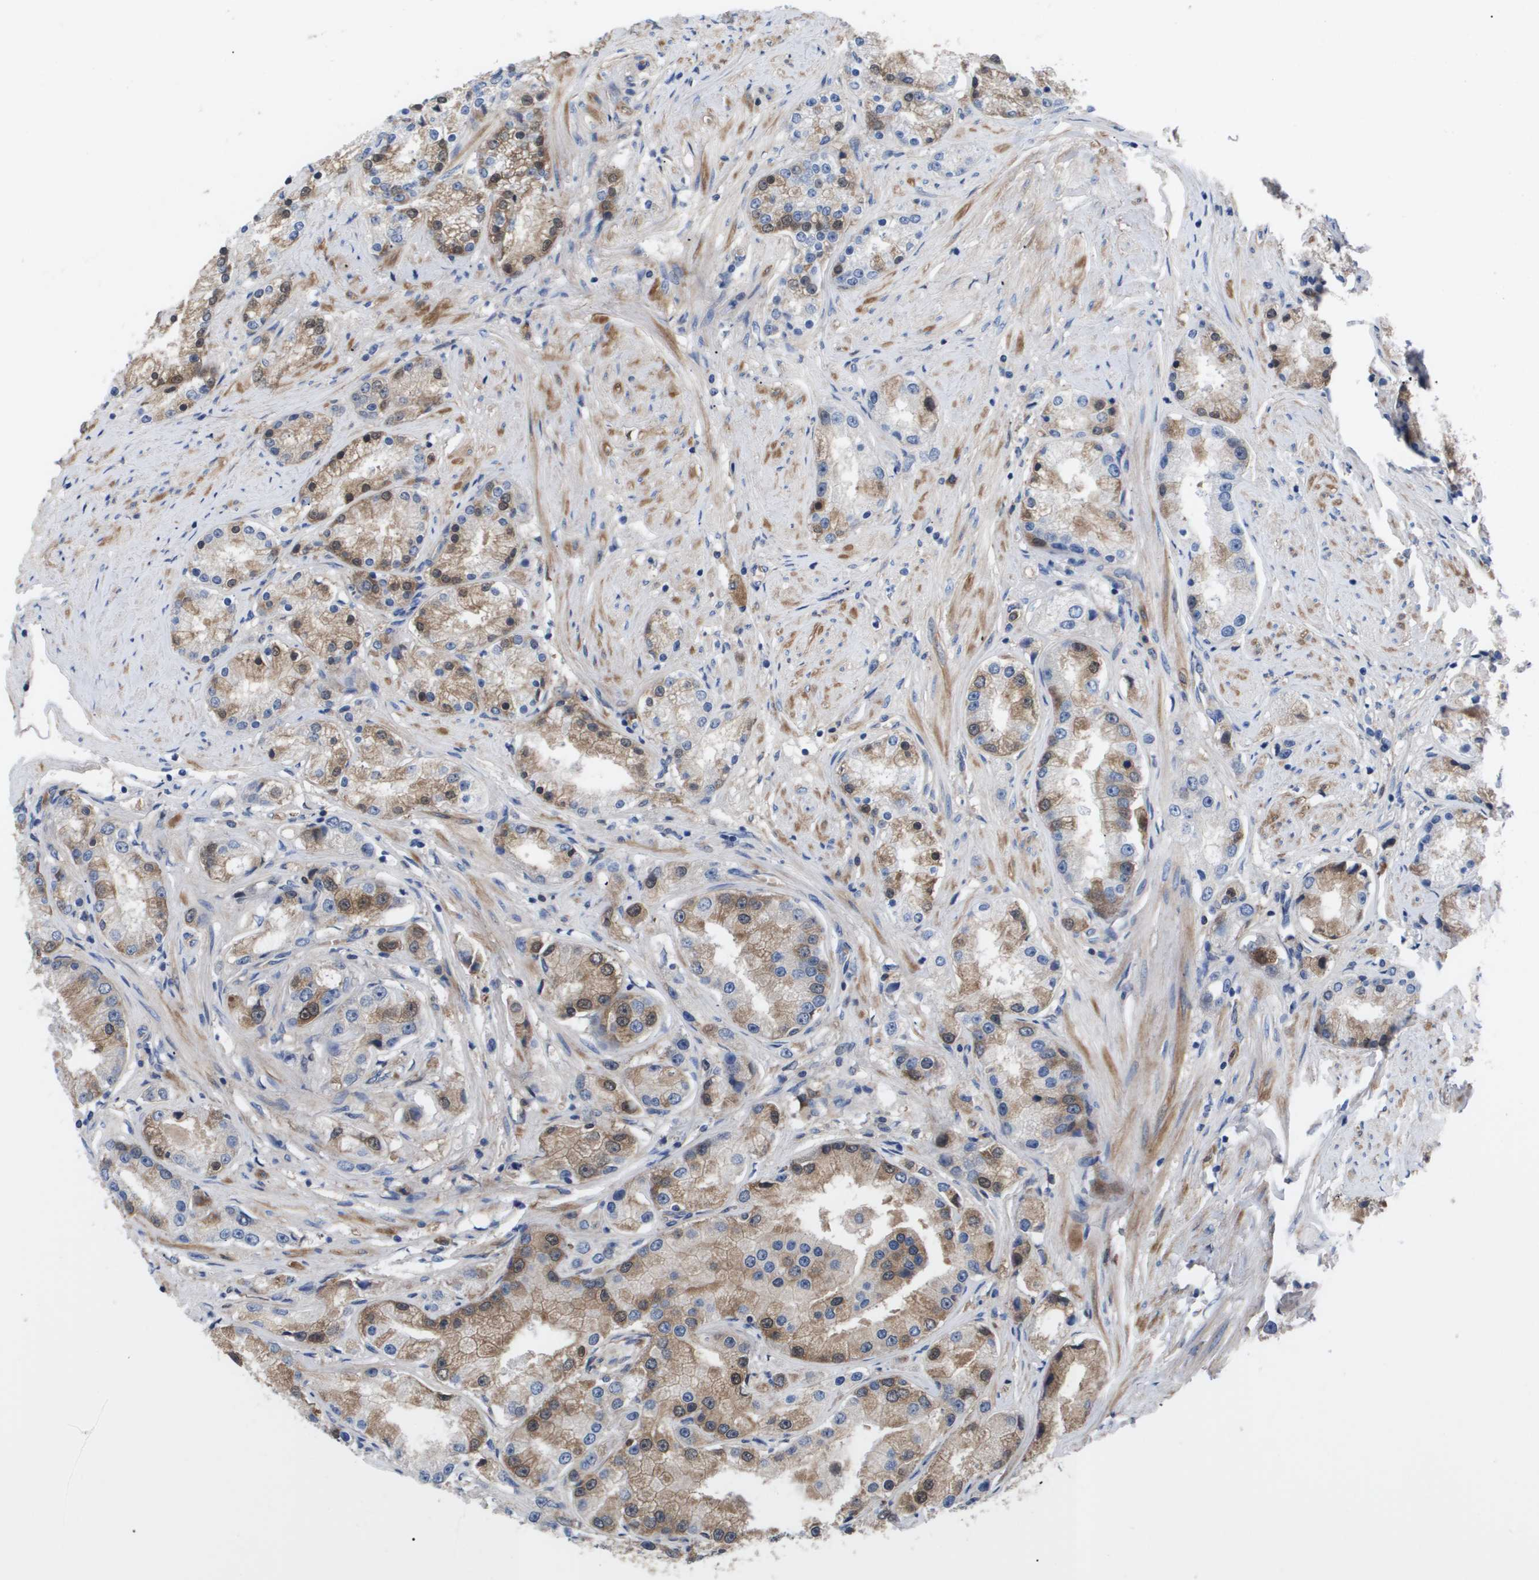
{"staining": {"intensity": "moderate", "quantity": "25%-75%", "location": "cytoplasmic/membranous"}, "tissue": "prostate cancer", "cell_type": "Tumor cells", "image_type": "cancer", "snomed": [{"axis": "morphology", "description": "Adenocarcinoma, Low grade"}, {"axis": "topography", "description": "Prostate"}], "caption": "Human adenocarcinoma (low-grade) (prostate) stained for a protein (brown) shows moderate cytoplasmic/membranous positive positivity in approximately 25%-75% of tumor cells.", "gene": "SERPINA6", "patient": {"sex": "male", "age": 63}}